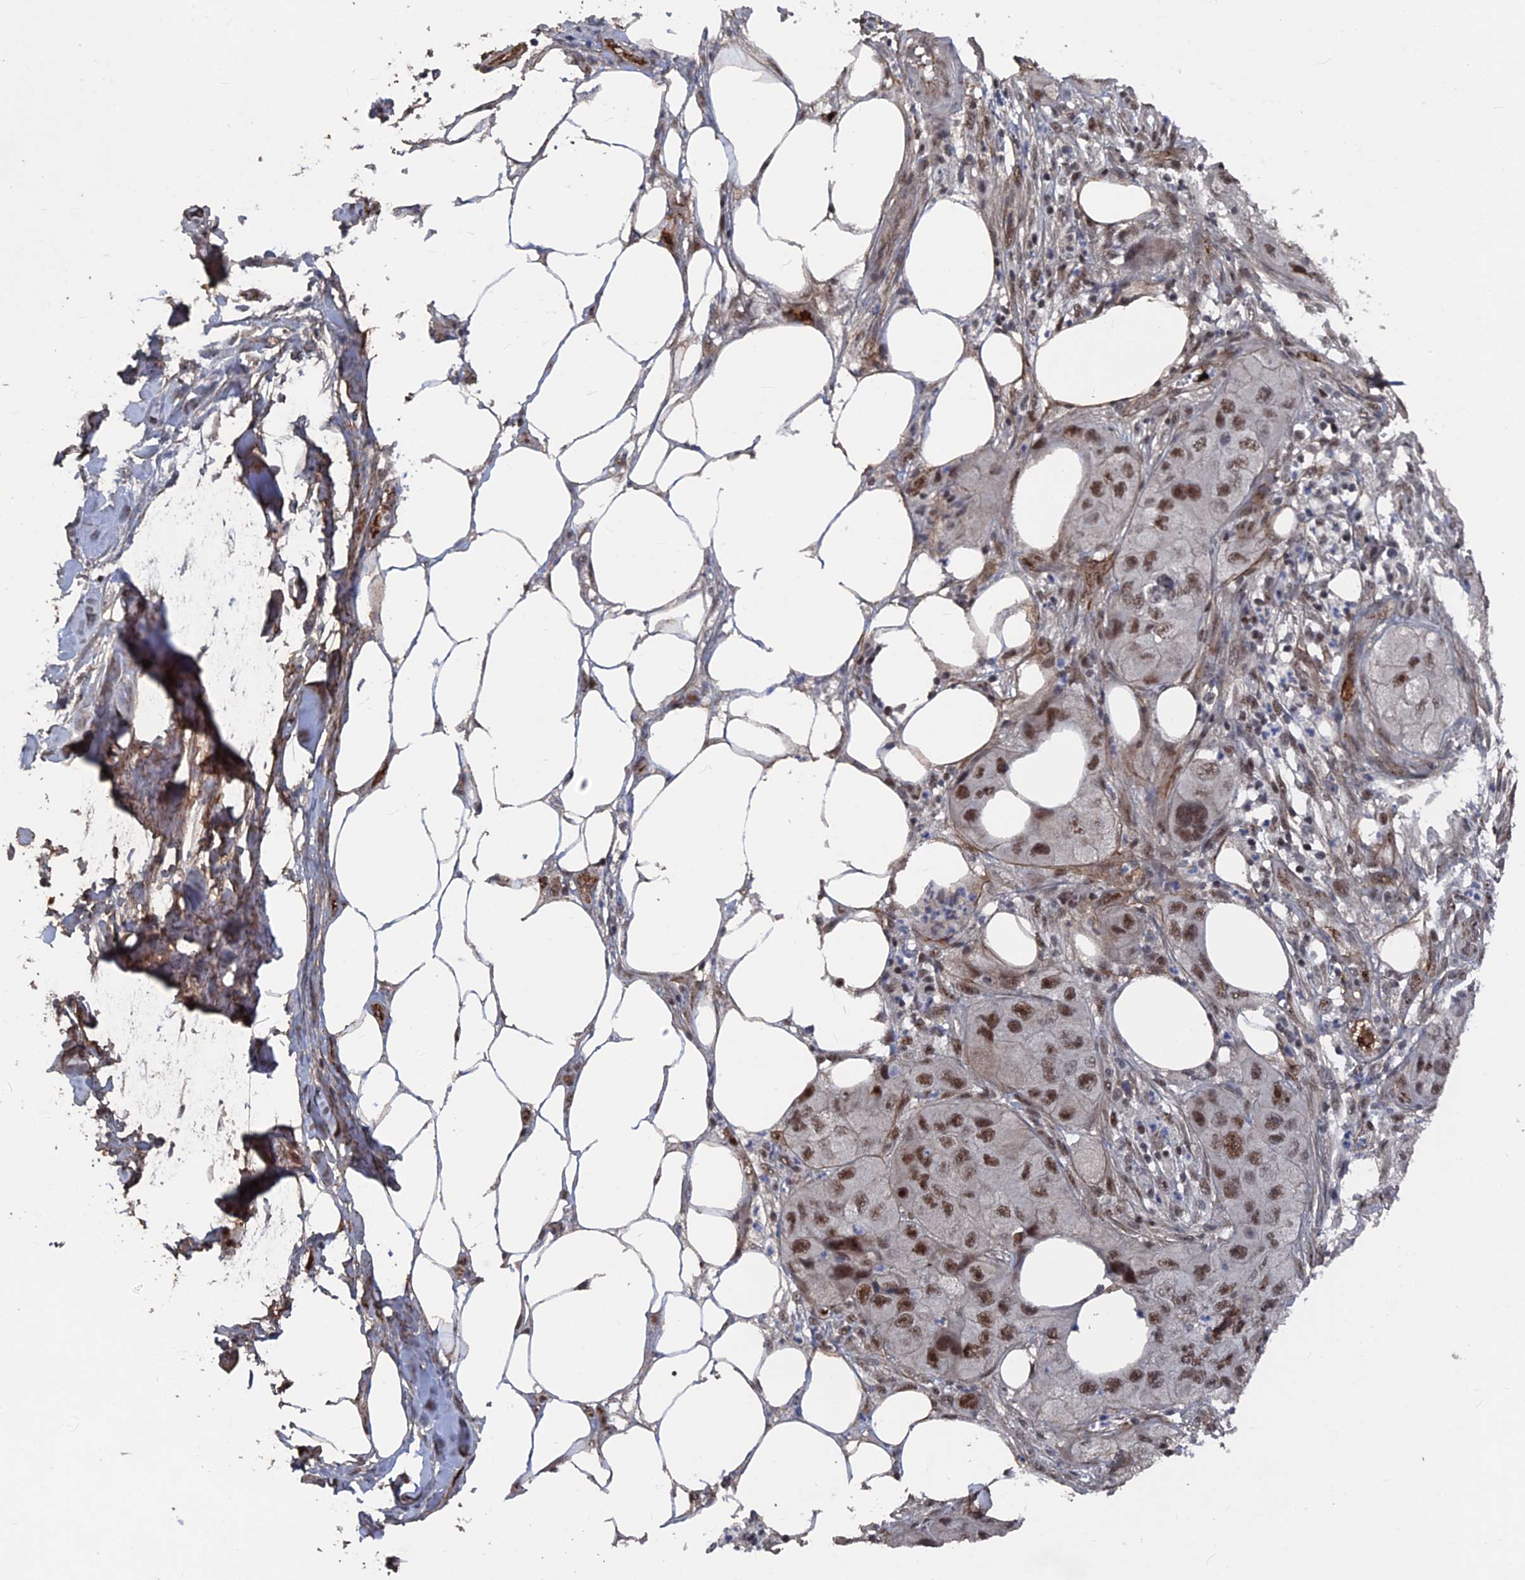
{"staining": {"intensity": "moderate", "quantity": ">75%", "location": "nuclear"}, "tissue": "skin cancer", "cell_type": "Tumor cells", "image_type": "cancer", "snomed": [{"axis": "morphology", "description": "Squamous cell carcinoma, NOS"}, {"axis": "topography", "description": "Skin"}, {"axis": "topography", "description": "Subcutis"}], "caption": "There is medium levels of moderate nuclear positivity in tumor cells of squamous cell carcinoma (skin), as demonstrated by immunohistochemical staining (brown color).", "gene": "SH3D21", "patient": {"sex": "male", "age": 73}}